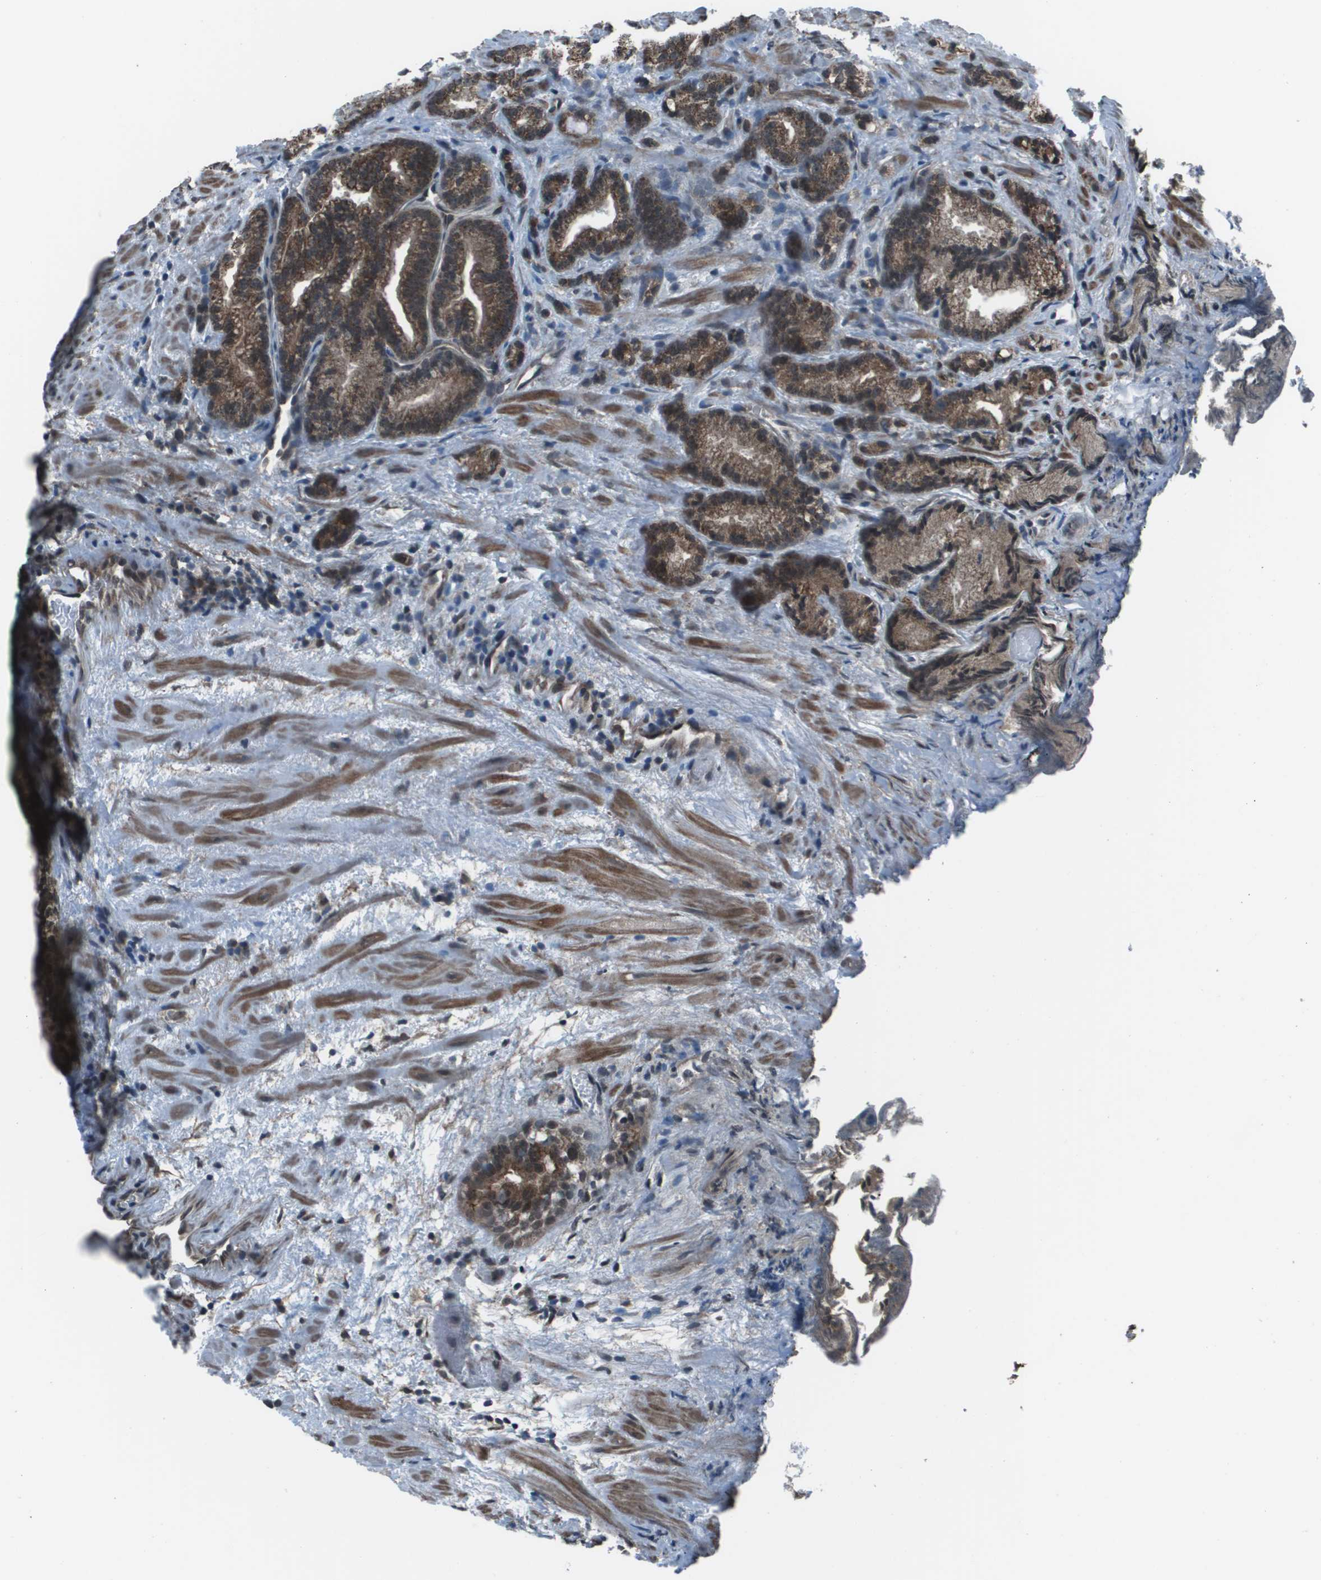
{"staining": {"intensity": "moderate", "quantity": ">75%", "location": "cytoplasmic/membranous"}, "tissue": "prostate cancer", "cell_type": "Tumor cells", "image_type": "cancer", "snomed": [{"axis": "morphology", "description": "Adenocarcinoma, Low grade"}, {"axis": "topography", "description": "Prostate"}], "caption": "Moderate cytoplasmic/membranous staining for a protein is appreciated in about >75% of tumor cells of prostate low-grade adenocarcinoma using immunohistochemistry.", "gene": "PPFIA1", "patient": {"sex": "male", "age": 89}}